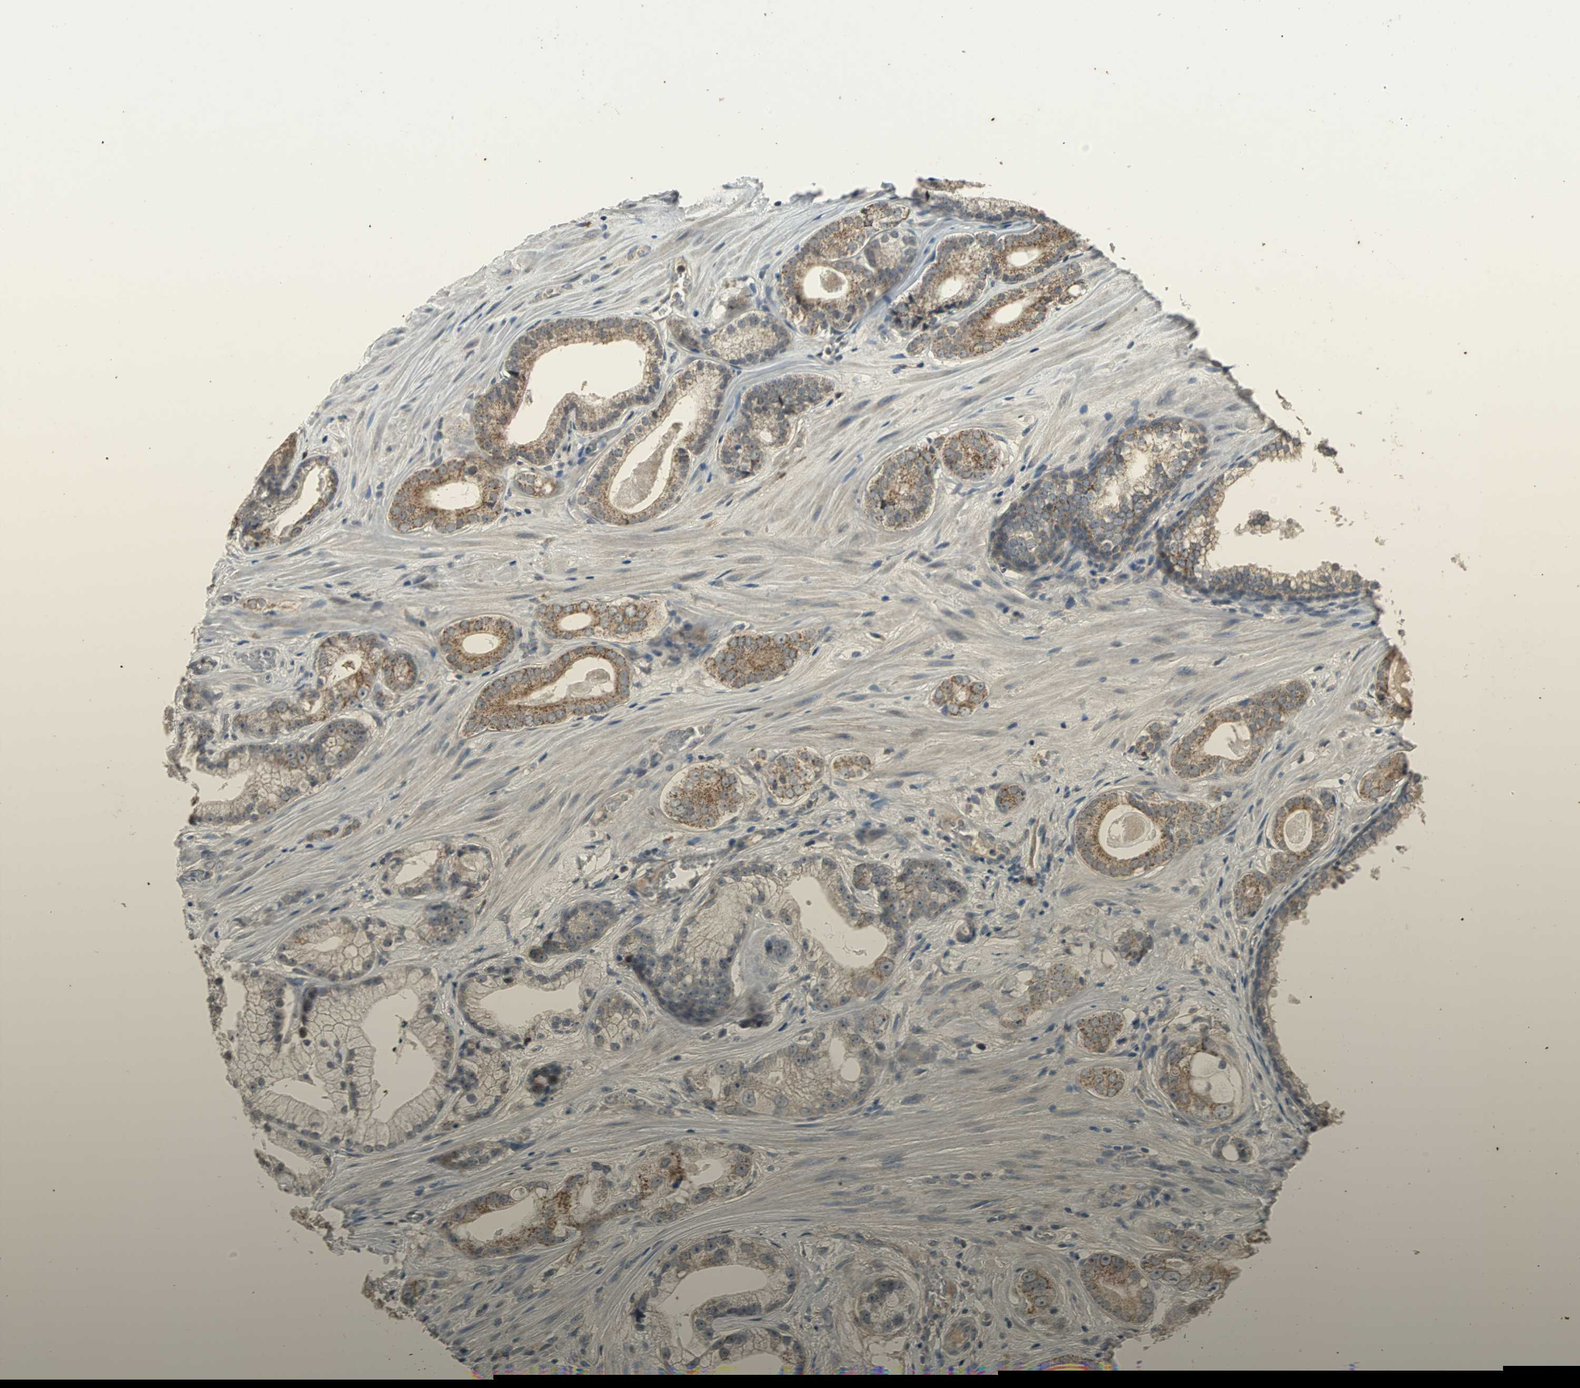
{"staining": {"intensity": "moderate", "quantity": ">75%", "location": "cytoplasmic/membranous"}, "tissue": "prostate cancer", "cell_type": "Tumor cells", "image_type": "cancer", "snomed": [{"axis": "morphology", "description": "Adenocarcinoma, Low grade"}, {"axis": "topography", "description": "Prostate"}], "caption": "A brown stain highlights moderate cytoplasmic/membranous expression of a protein in human prostate cancer (low-grade adenocarcinoma) tumor cells. (IHC, brightfield microscopy, high magnification).", "gene": "JADE3", "patient": {"sex": "male", "age": 59}}